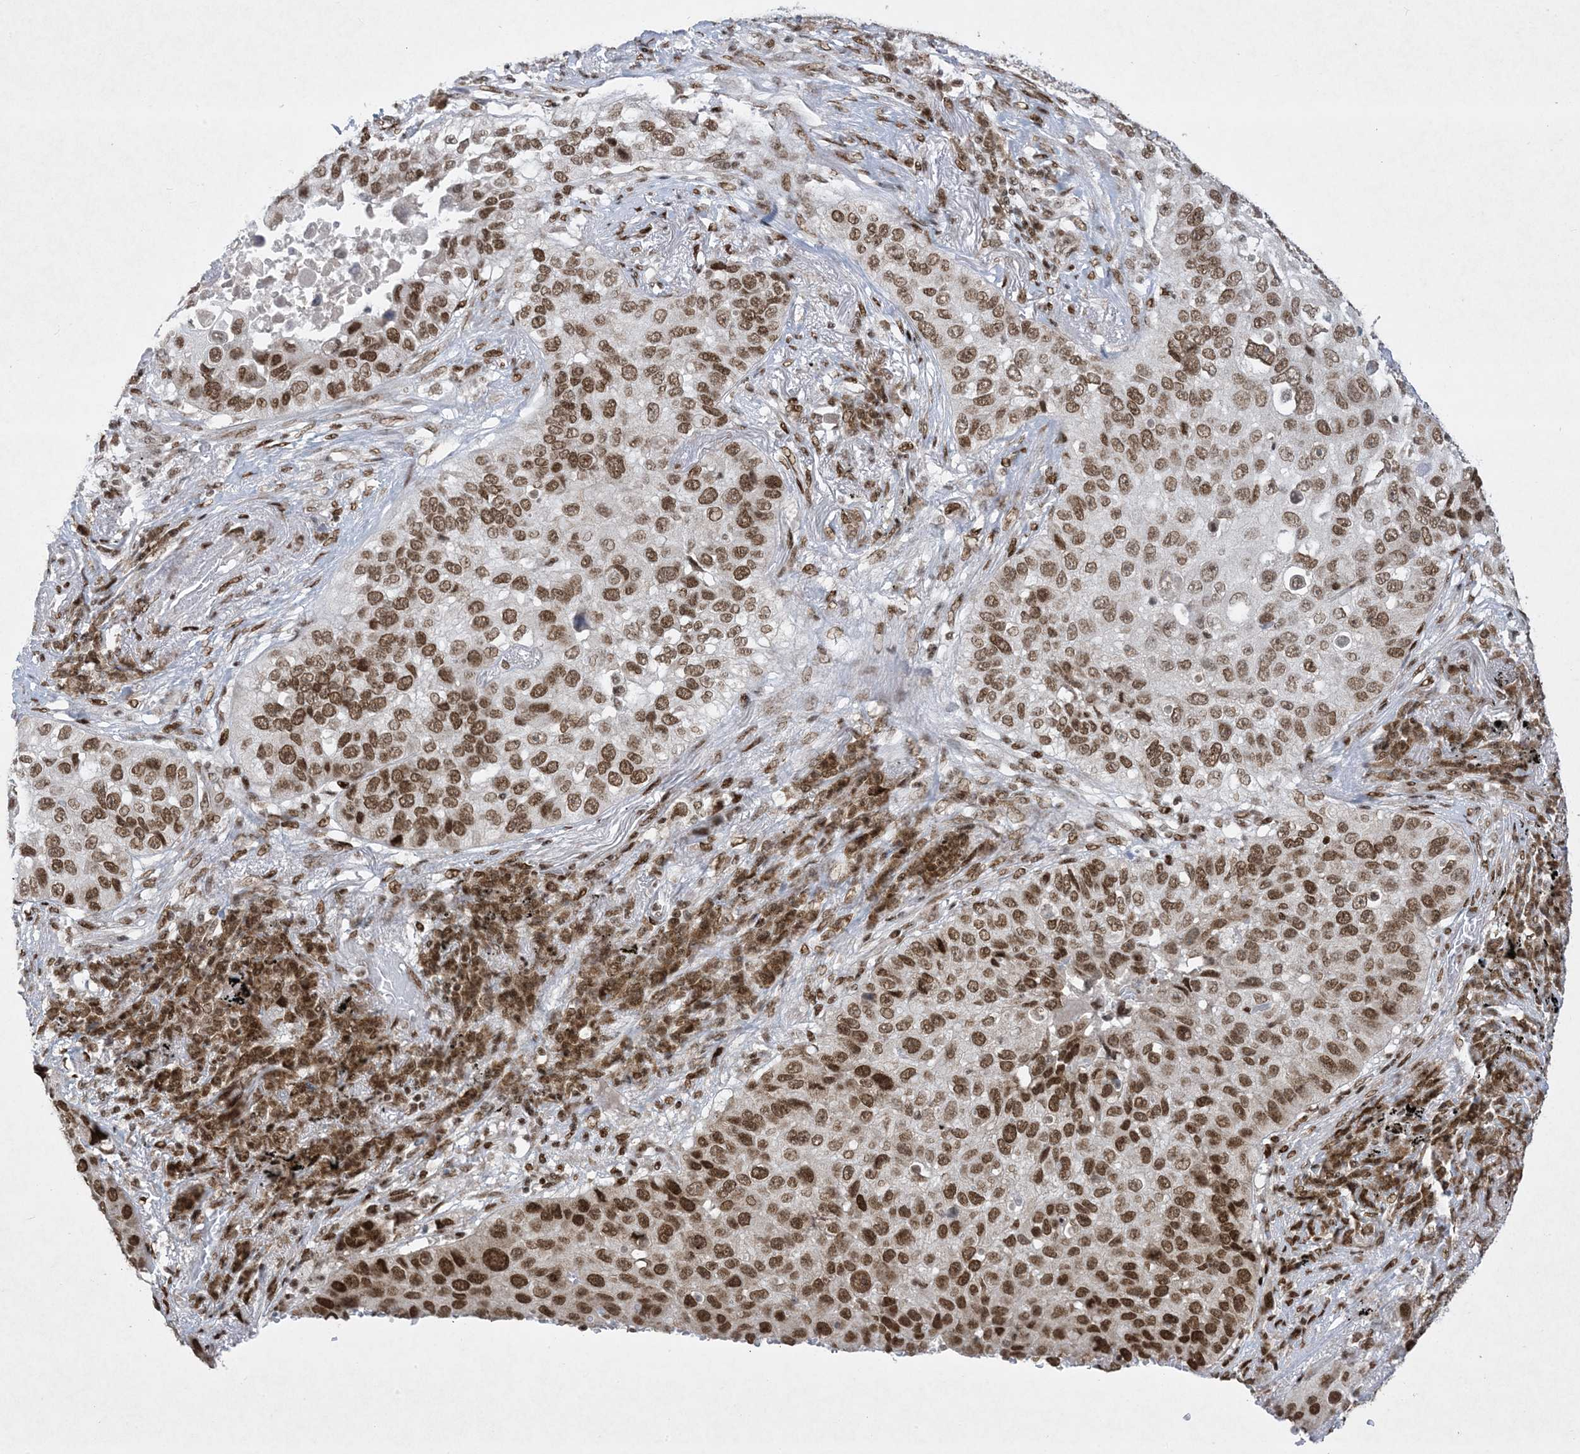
{"staining": {"intensity": "moderate", "quantity": ">75%", "location": "nuclear"}, "tissue": "lung cancer", "cell_type": "Tumor cells", "image_type": "cancer", "snomed": [{"axis": "morphology", "description": "Squamous cell carcinoma, NOS"}, {"axis": "topography", "description": "Lung"}], "caption": "Squamous cell carcinoma (lung) tissue reveals moderate nuclear positivity in about >75% of tumor cells, visualized by immunohistochemistry. Nuclei are stained in blue.", "gene": "PKNOX2", "patient": {"sex": "male", "age": 57}}